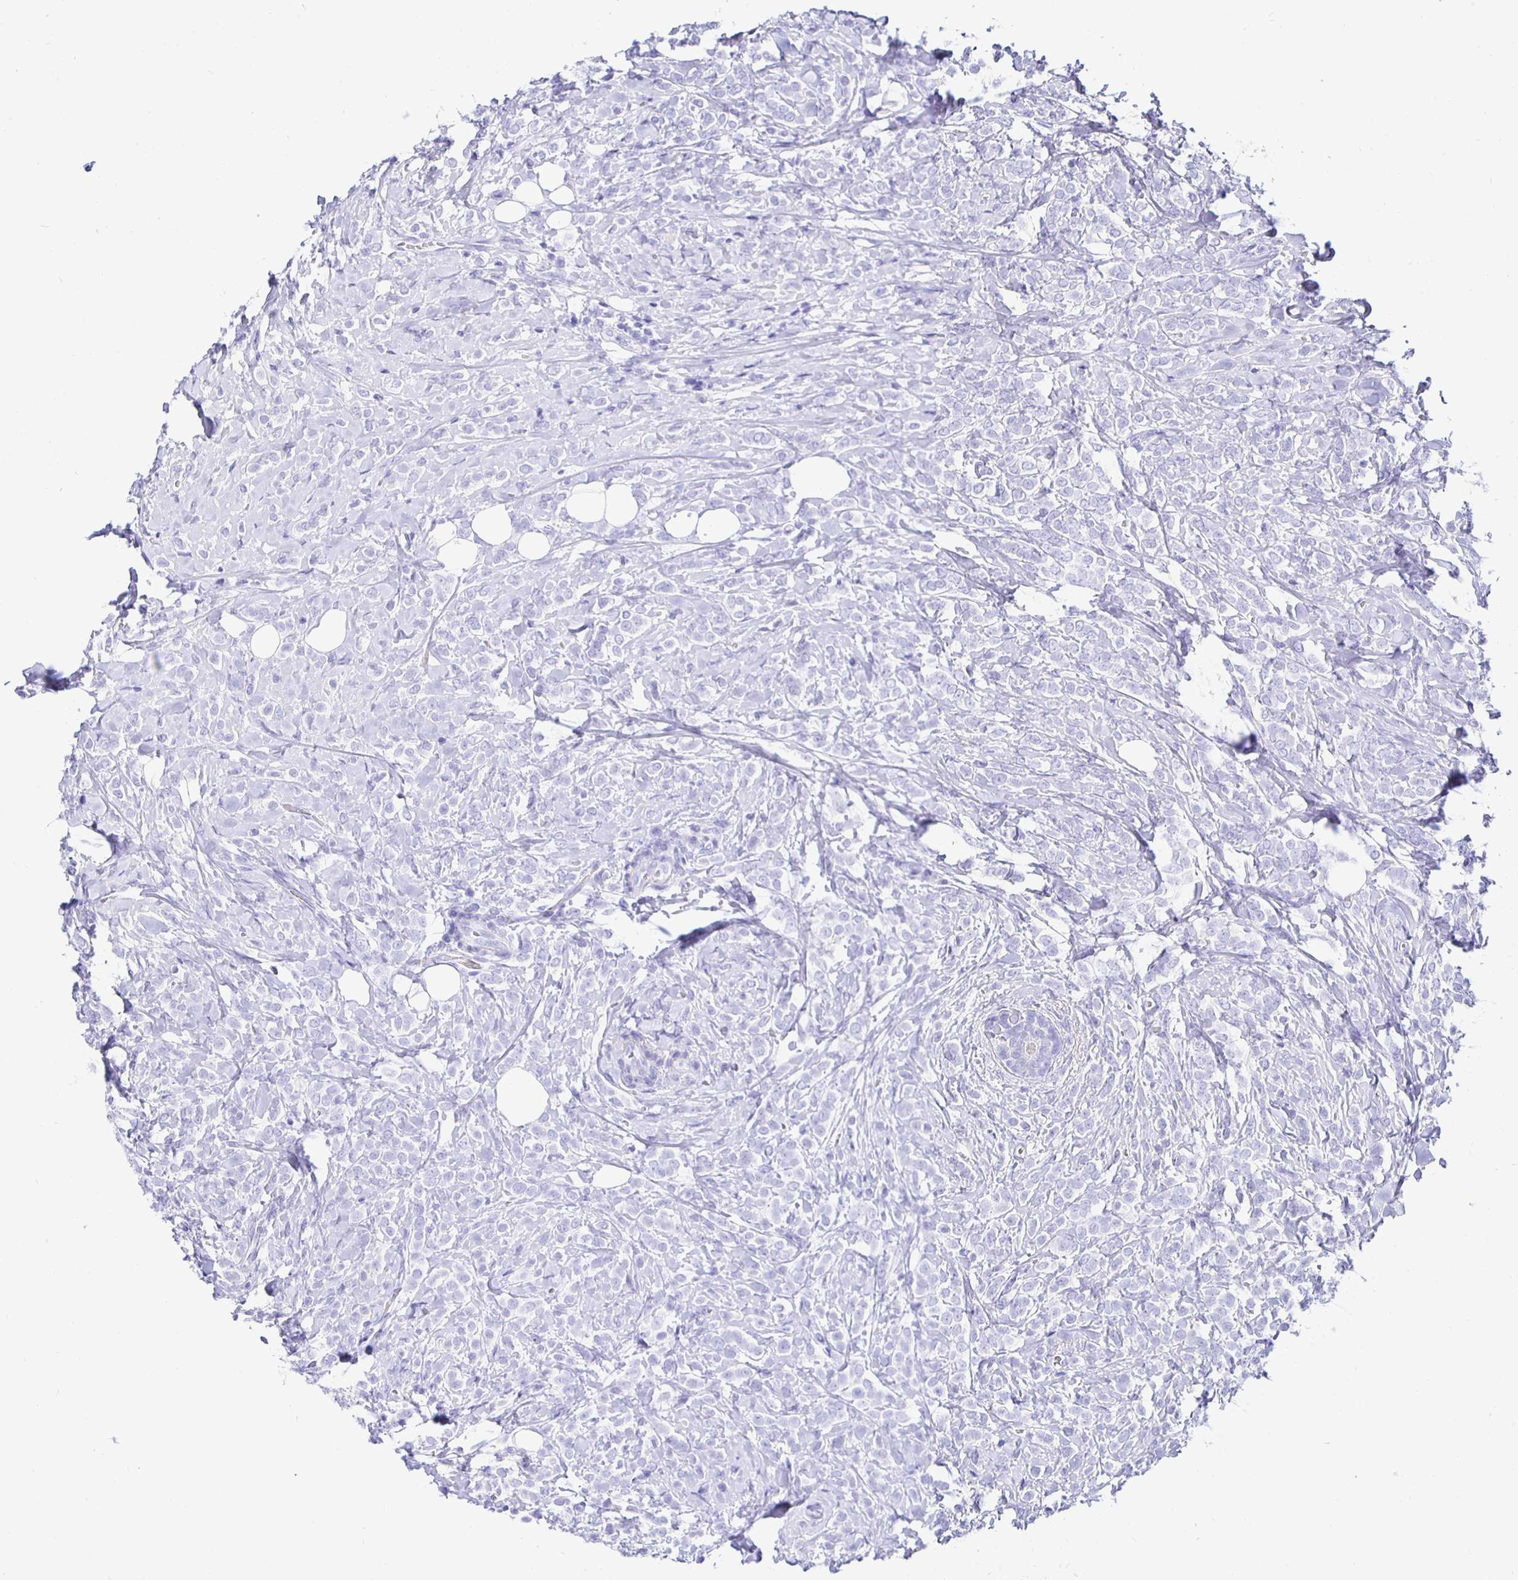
{"staining": {"intensity": "negative", "quantity": "none", "location": "none"}, "tissue": "breast cancer", "cell_type": "Tumor cells", "image_type": "cancer", "snomed": [{"axis": "morphology", "description": "Lobular carcinoma"}, {"axis": "topography", "description": "Breast"}], "caption": "Immunohistochemistry histopathology image of neoplastic tissue: human breast cancer stained with DAB displays no significant protein positivity in tumor cells.", "gene": "UMOD", "patient": {"sex": "female", "age": 49}}